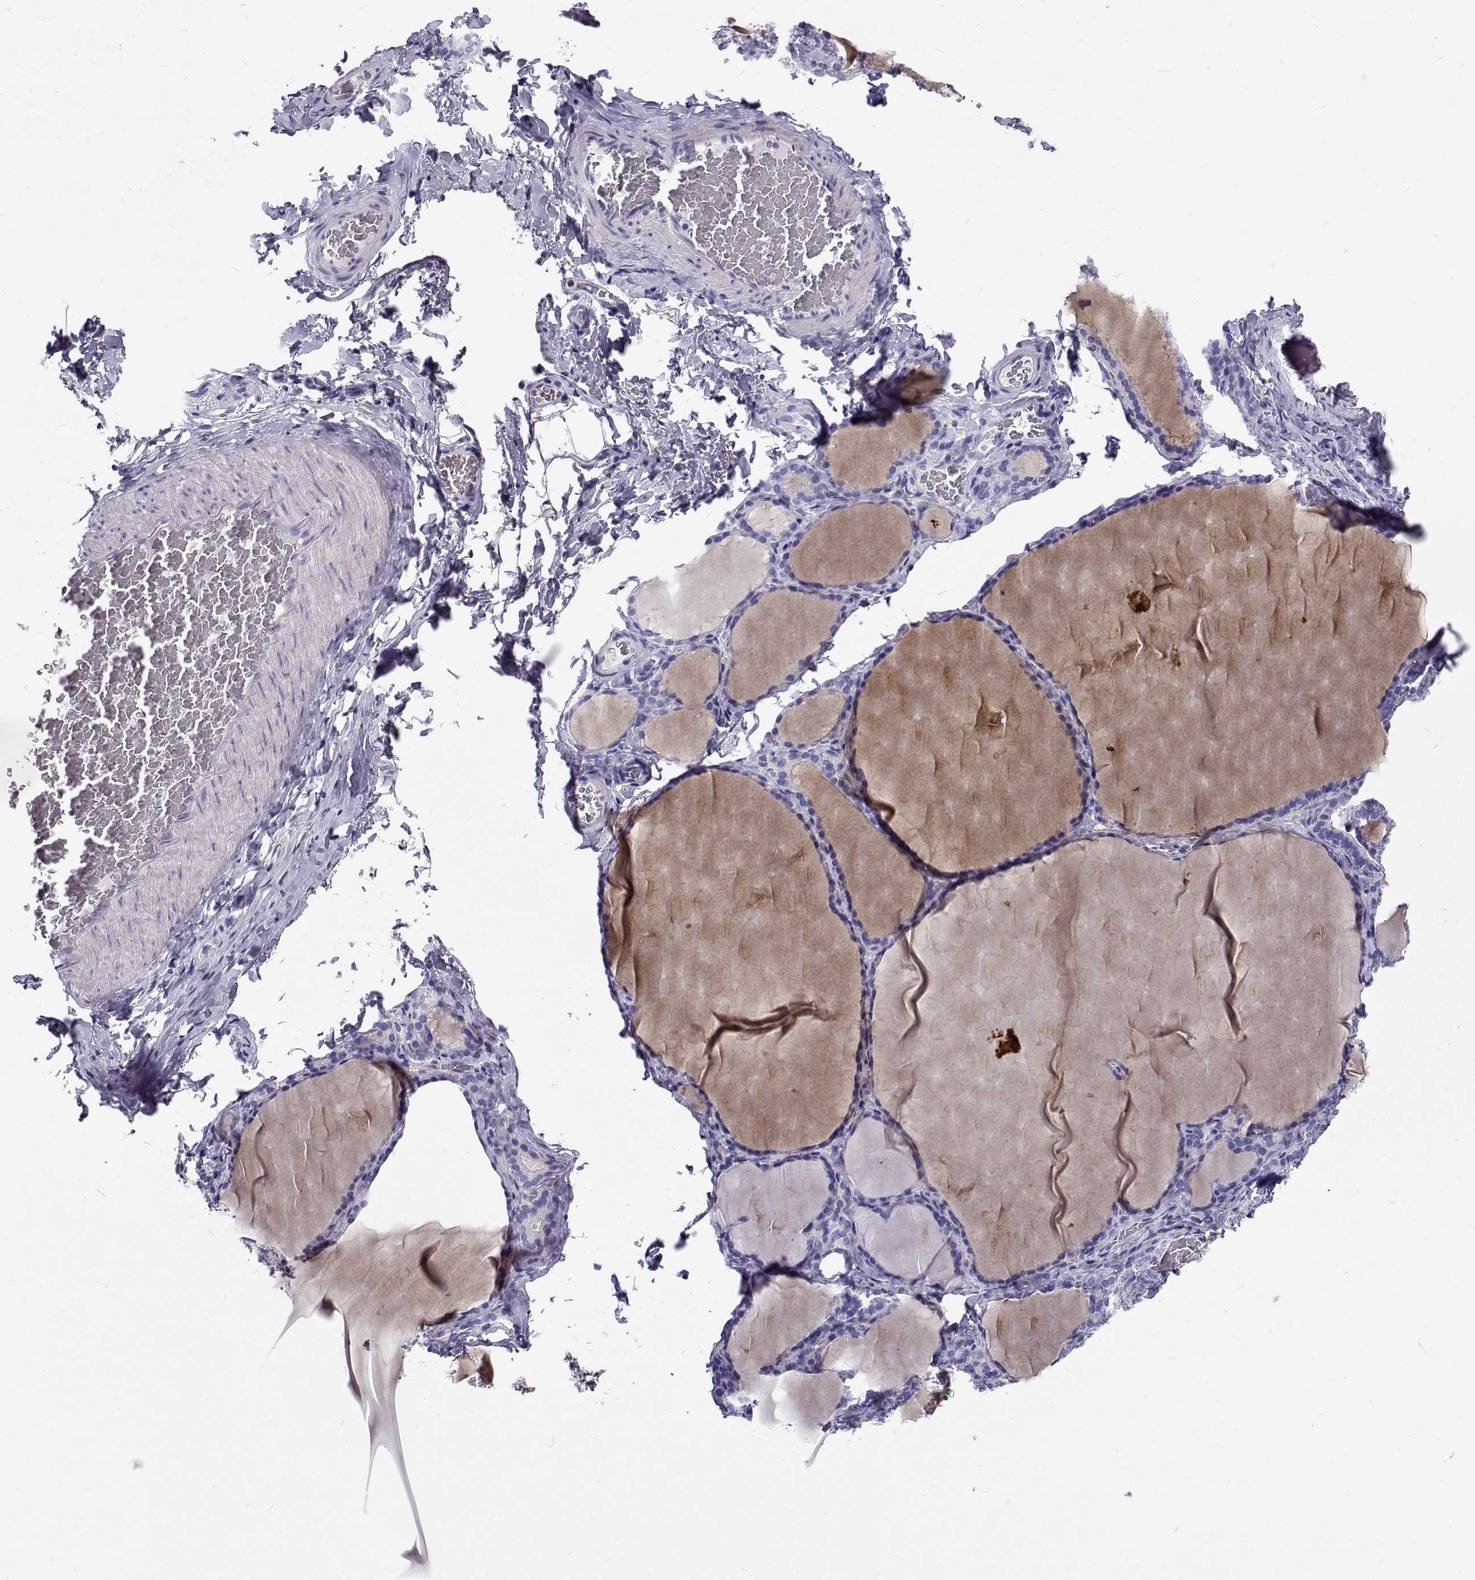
{"staining": {"intensity": "negative", "quantity": "none", "location": "none"}, "tissue": "thyroid gland", "cell_type": "Glandular cells", "image_type": "normal", "snomed": [{"axis": "morphology", "description": "Normal tissue, NOS"}, {"axis": "morphology", "description": "Hyperplasia, NOS"}, {"axis": "topography", "description": "Thyroid gland"}], "caption": "Human thyroid gland stained for a protein using immunohistochemistry (IHC) exhibits no staining in glandular cells.", "gene": "IGSF1", "patient": {"sex": "female", "age": 27}}